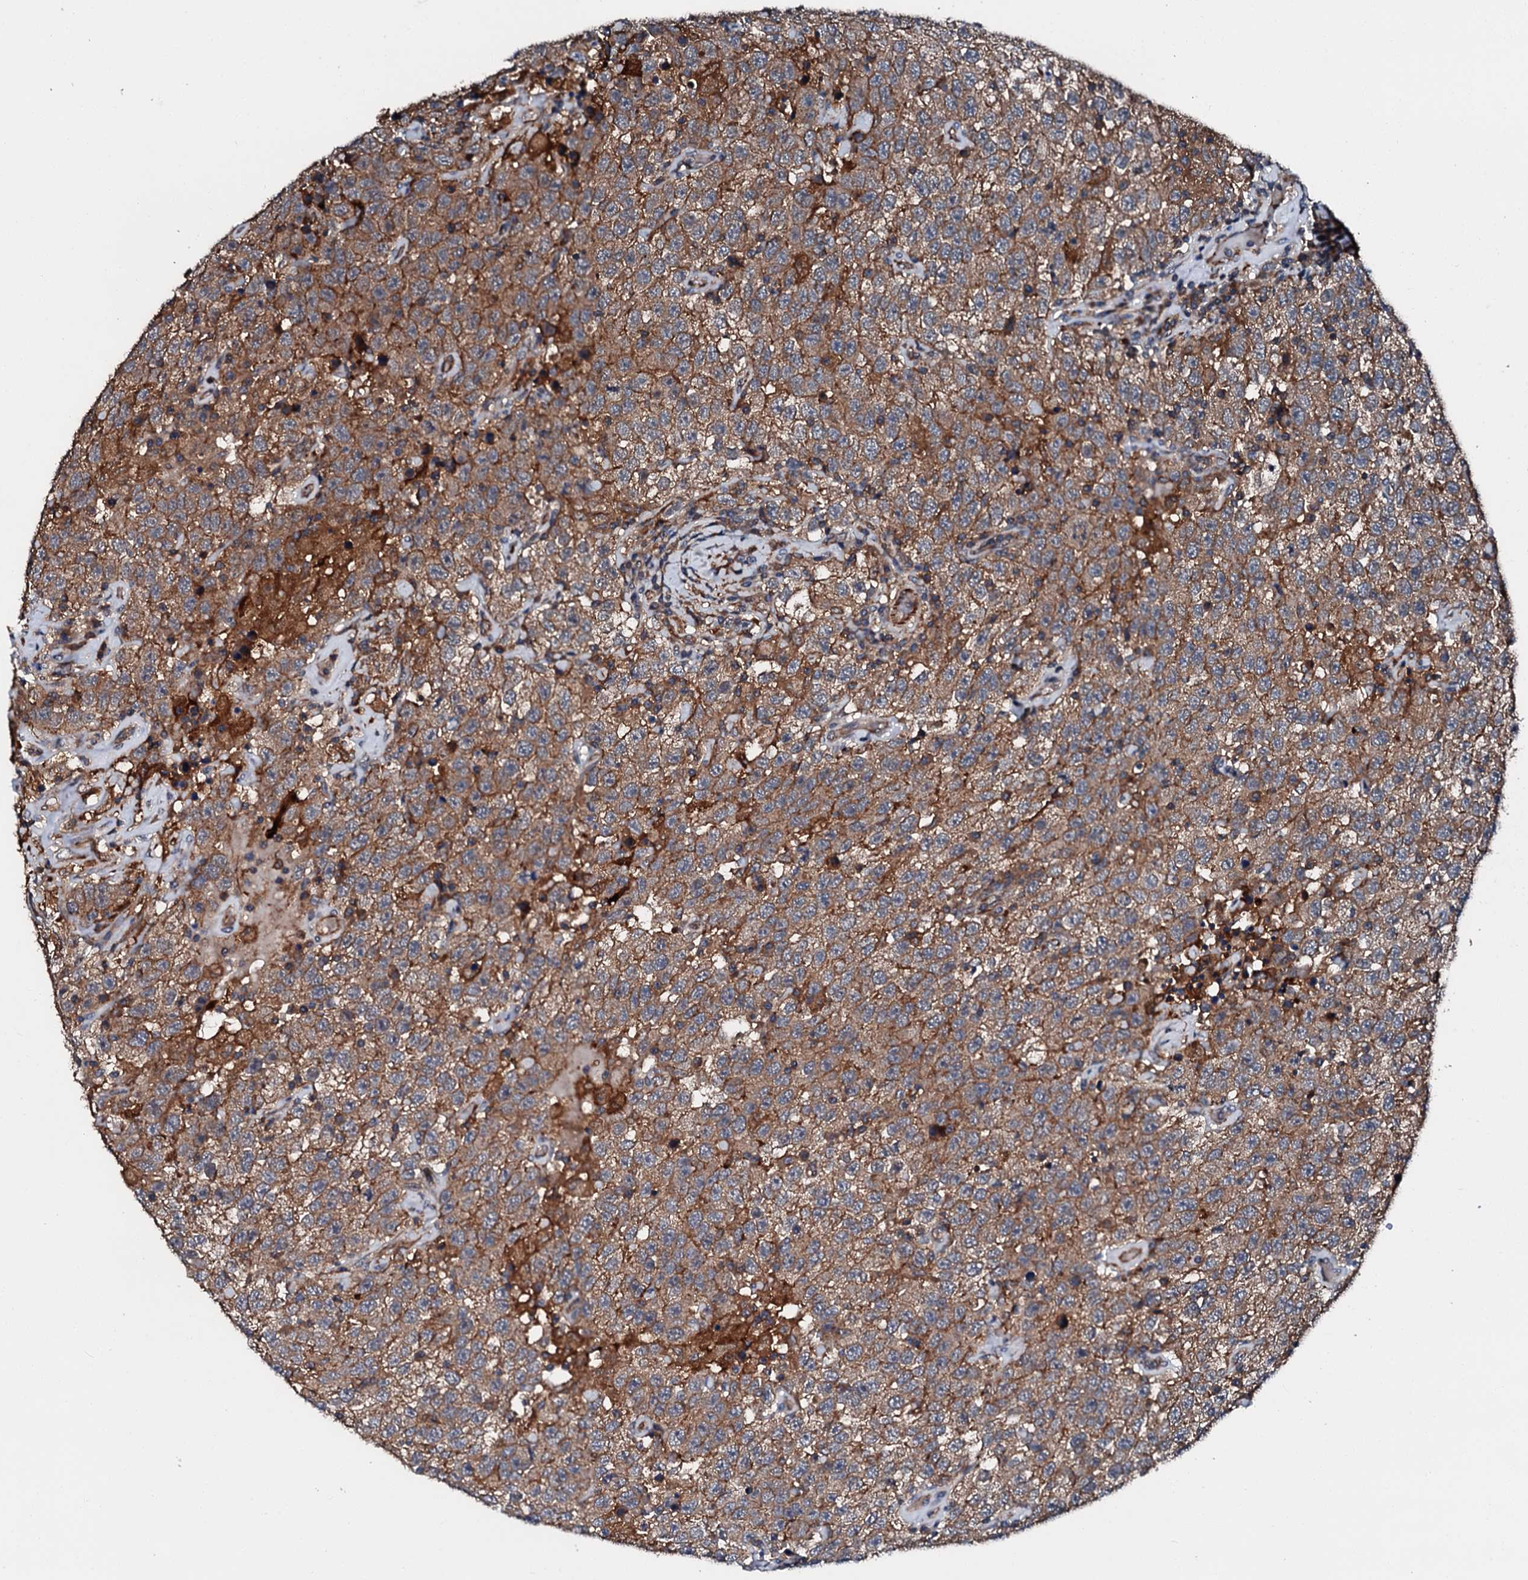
{"staining": {"intensity": "moderate", "quantity": ">75%", "location": "cytoplasmic/membranous"}, "tissue": "testis cancer", "cell_type": "Tumor cells", "image_type": "cancer", "snomed": [{"axis": "morphology", "description": "Seminoma, NOS"}, {"axis": "topography", "description": "Testis"}], "caption": "IHC (DAB) staining of testis seminoma displays moderate cytoplasmic/membranous protein staining in approximately >75% of tumor cells. (Stains: DAB (3,3'-diaminobenzidine) in brown, nuclei in blue, Microscopy: brightfield microscopy at high magnification).", "gene": "FGD4", "patient": {"sex": "male", "age": 41}}